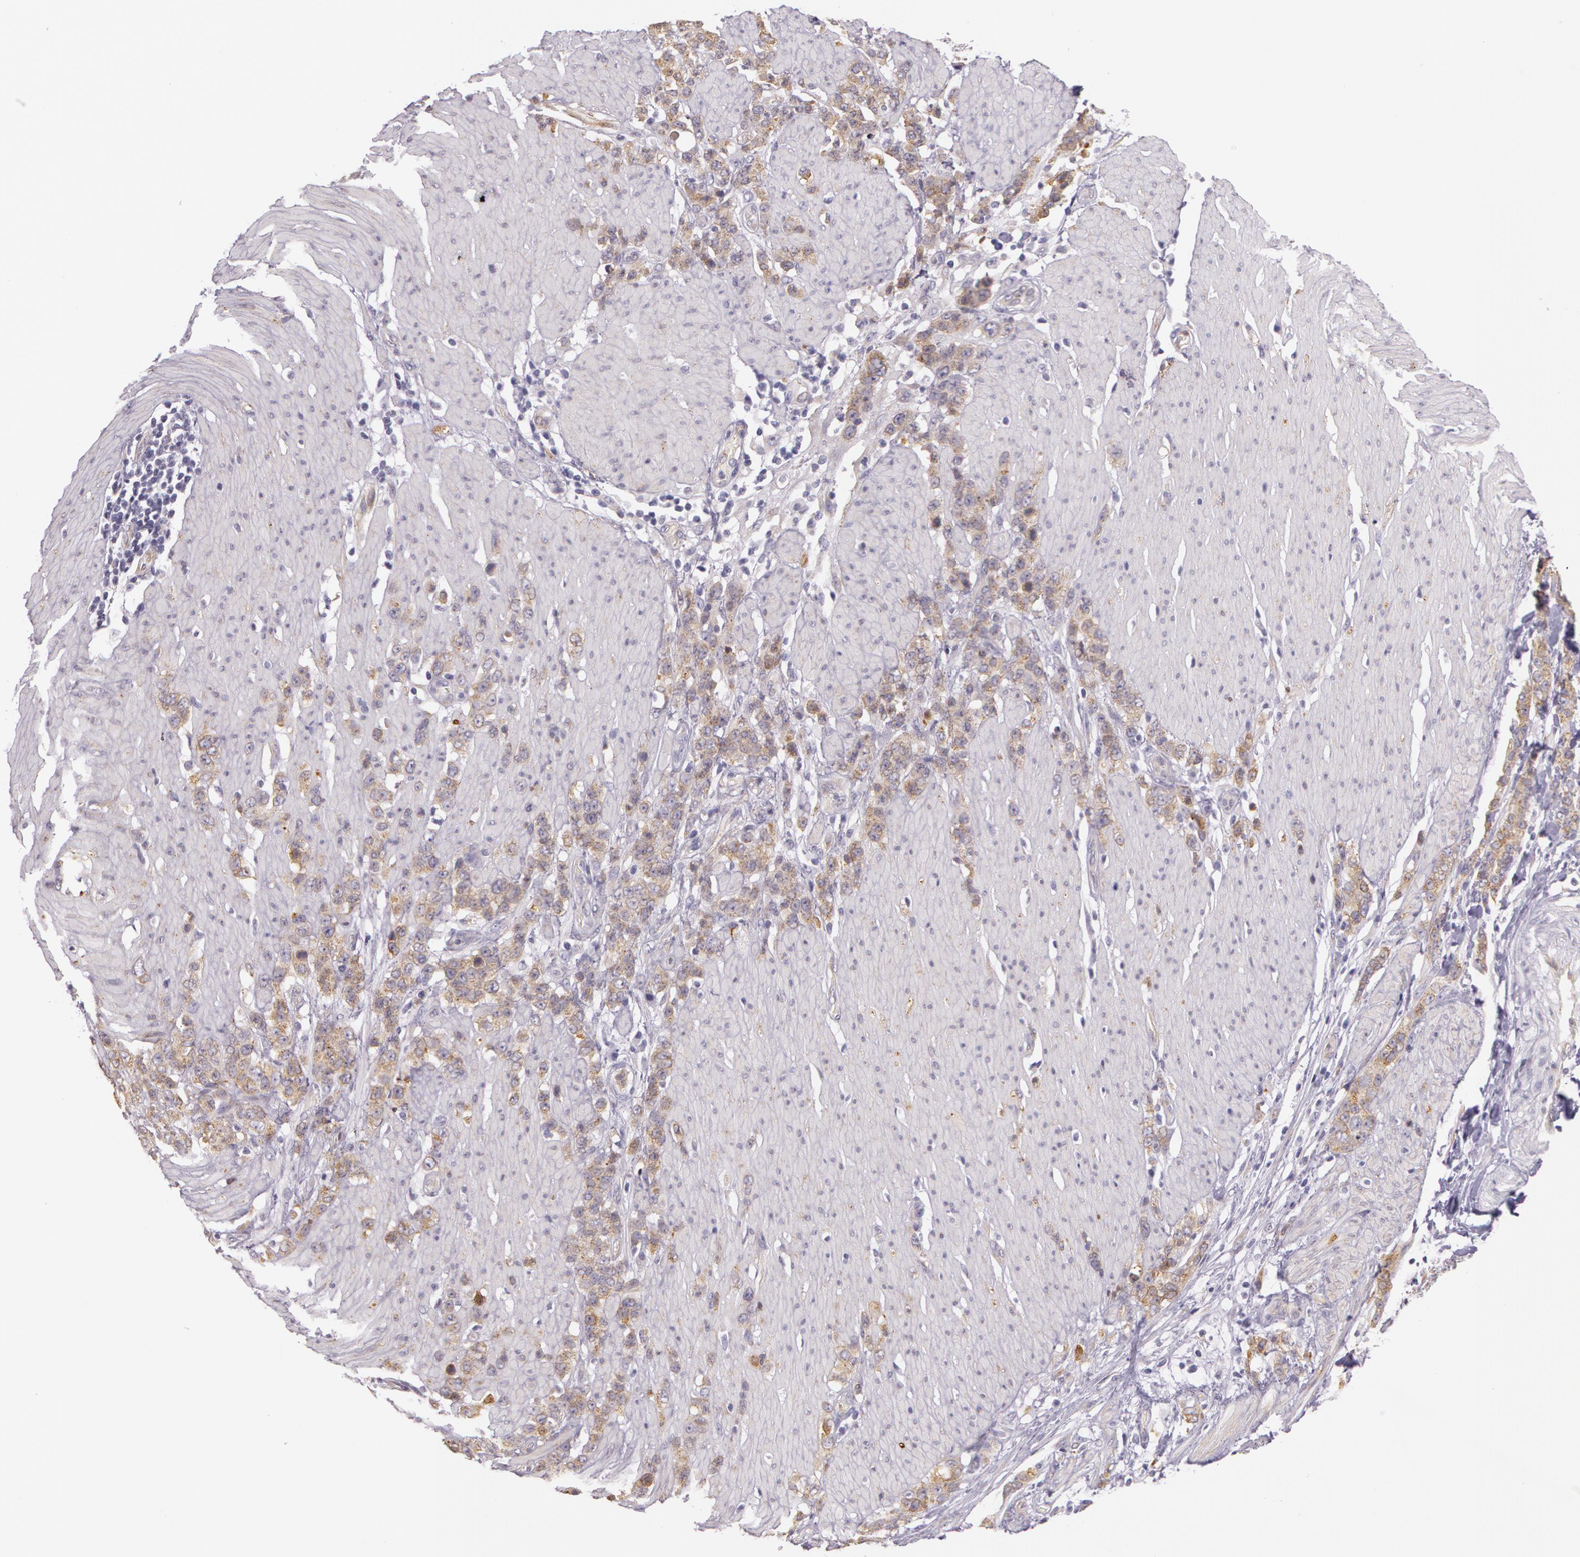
{"staining": {"intensity": "moderate", "quantity": ">75%", "location": "cytoplasmic/membranous"}, "tissue": "stomach cancer", "cell_type": "Tumor cells", "image_type": "cancer", "snomed": [{"axis": "morphology", "description": "Adenocarcinoma, NOS"}, {"axis": "topography", "description": "Stomach, lower"}], "caption": "Immunohistochemistry photomicrograph of stomach cancer (adenocarcinoma) stained for a protein (brown), which displays medium levels of moderate cytoplasmic/membranous positivity in about >75% of tumor cells.", "gene": "APP", "patient": {"sex": "male", "age": 88}}